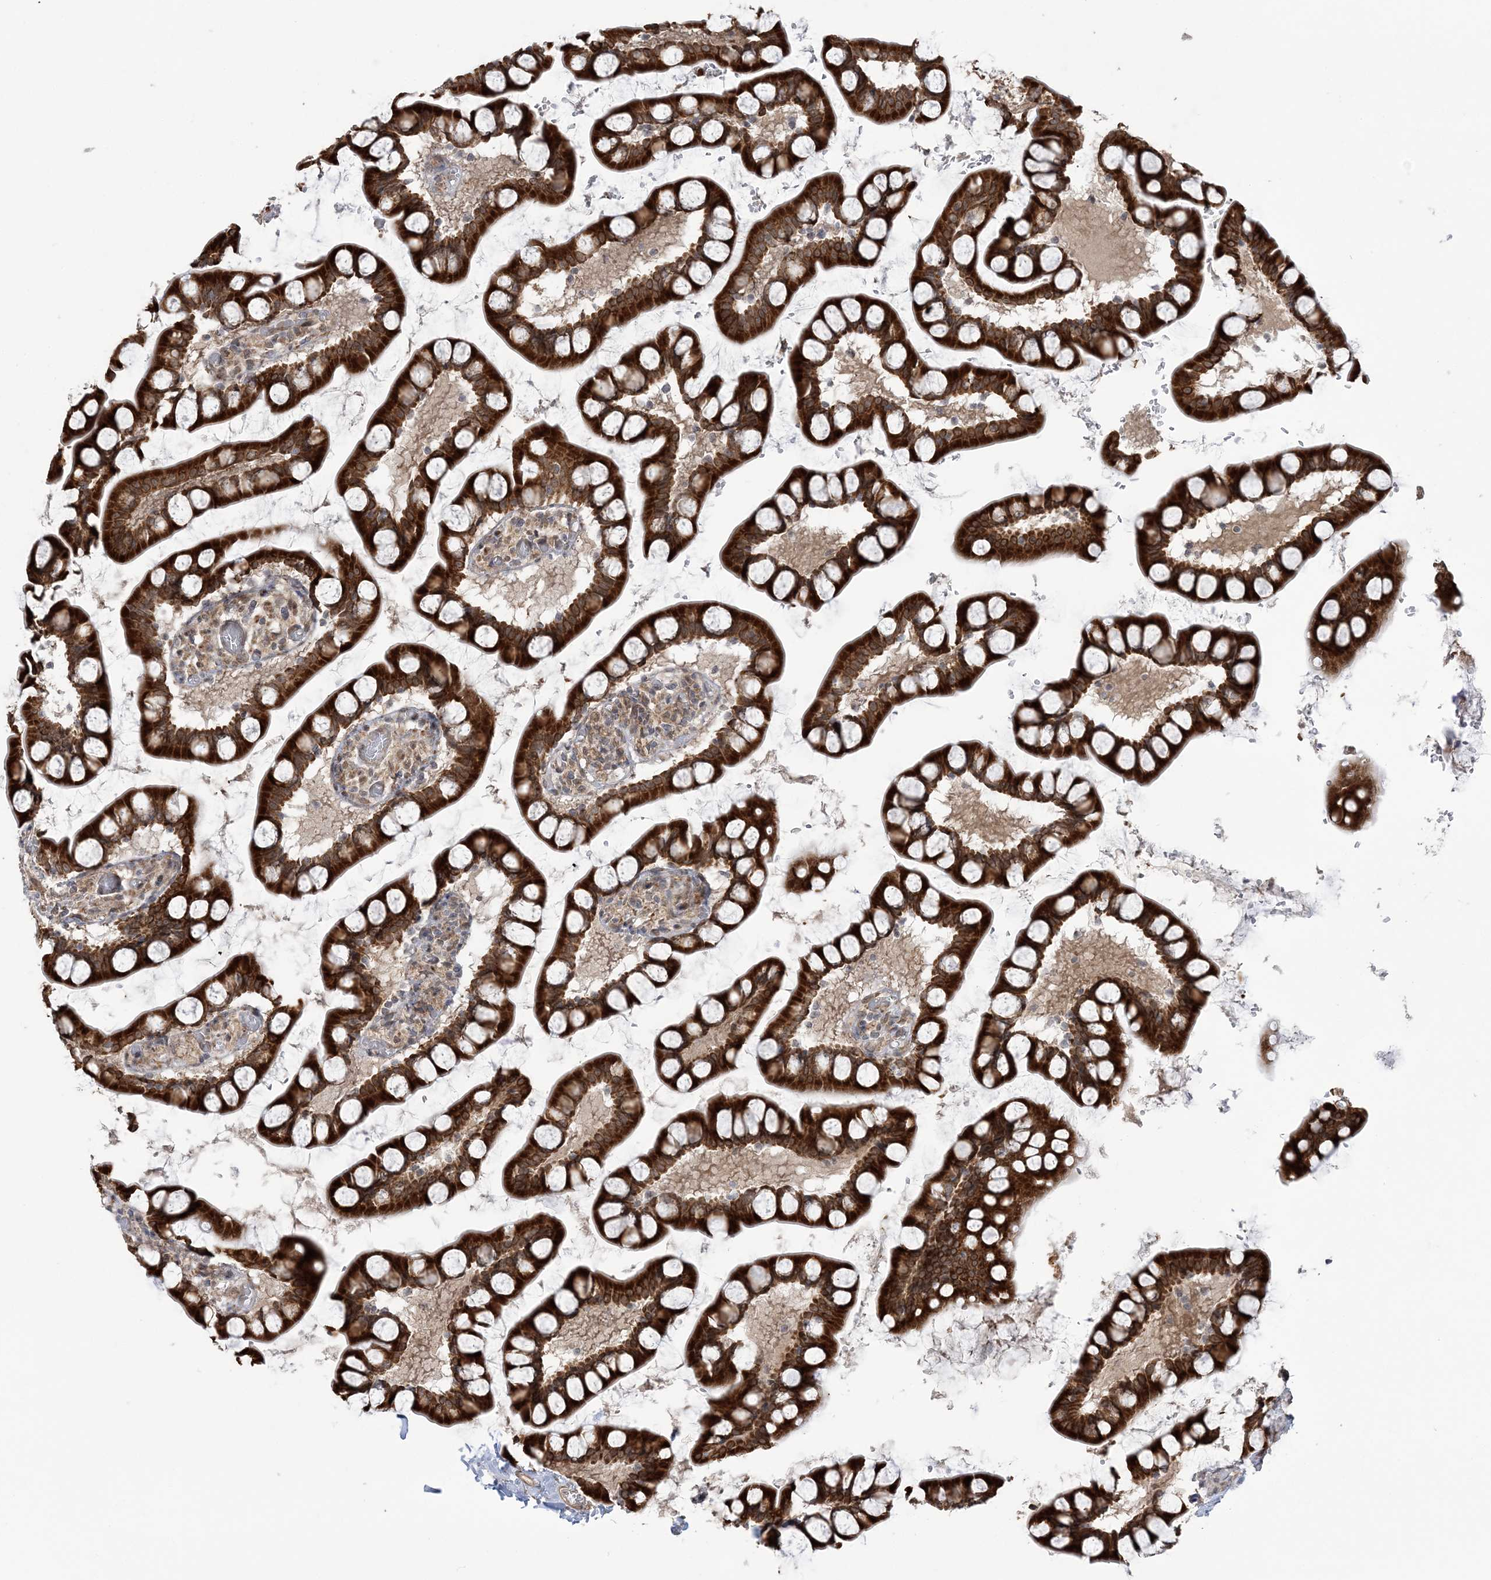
{"staining": {"intensity": "strong", "quantity": ">75%", "location": "cytoplasmic/membranous"}, "tissue": "small intestine", "cell_type": "Glandular cells", "image_type": "normal", "snomed": [{"axis": "morphology", "description": "Normal tissue, NOS"}, {"axis": "topography", "description": "Small intestine"}], "caption": "Glandular cells demonstrate high levels of strong cytoplasmic/membranous expression in approximately >75% of cells in benign small intestine.", "gene": "MRPL47", "patient": {"sex": "male", "age": 52}}